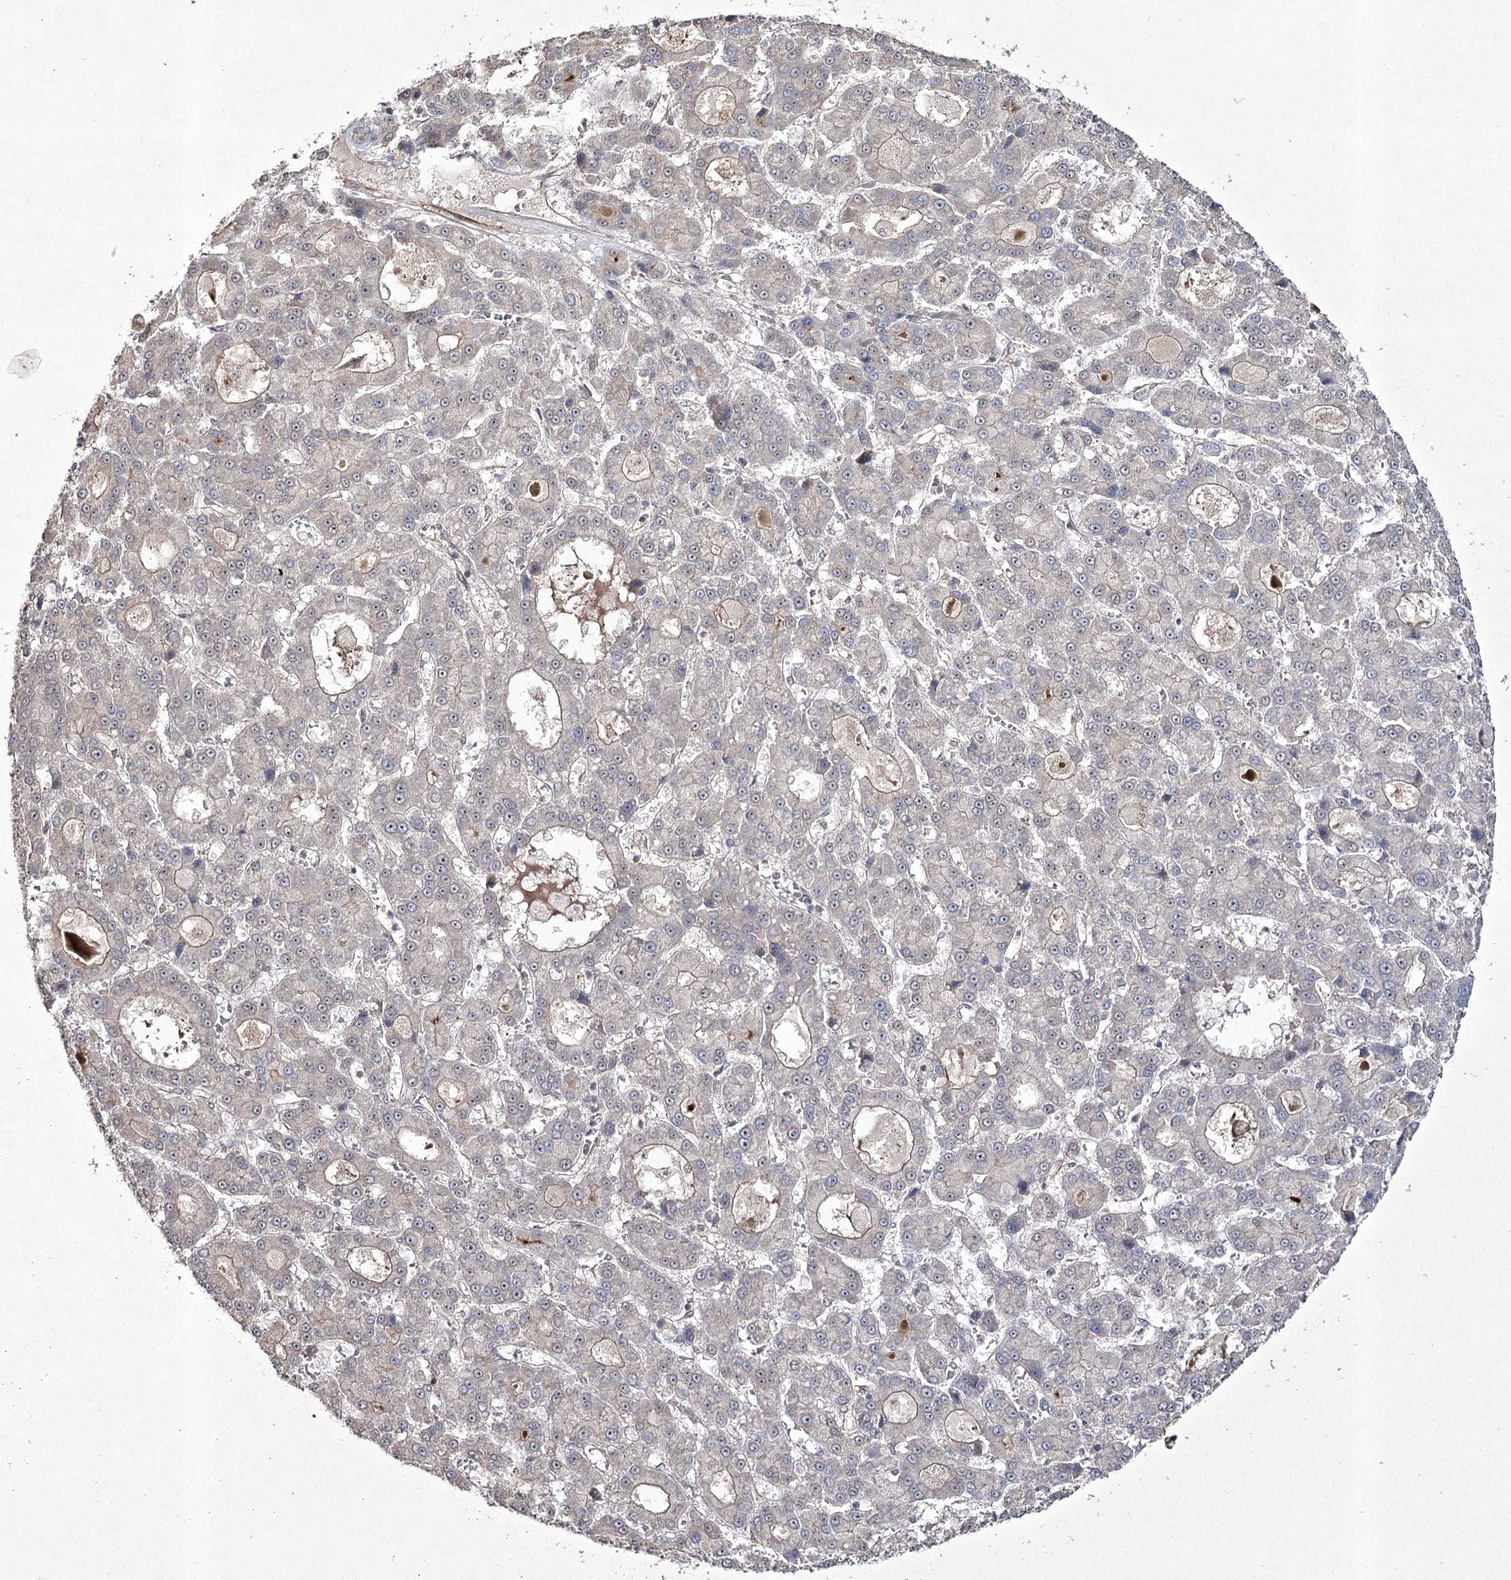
{"staining": {"intensity": "negative", "quantity": "none", "location": "none"}, "tissue": "liver cancer", "cell_type": "Tumor cells", "image_type": "cancer", "snomed": [{"axis": "morphology", "description": "Carcinoma, Hepatocellular, NOS"}, {"axis": "topography", "description": "Liver"}], "caption": "DAB (3,3'-diaminobenzidine) immunohistochemical staining of human hepatocellular carcinoma (liver) displays no significant positivity in tumor cells.", "gene": "CCDC59", "patient": {"sex": "male", "age": 70}}